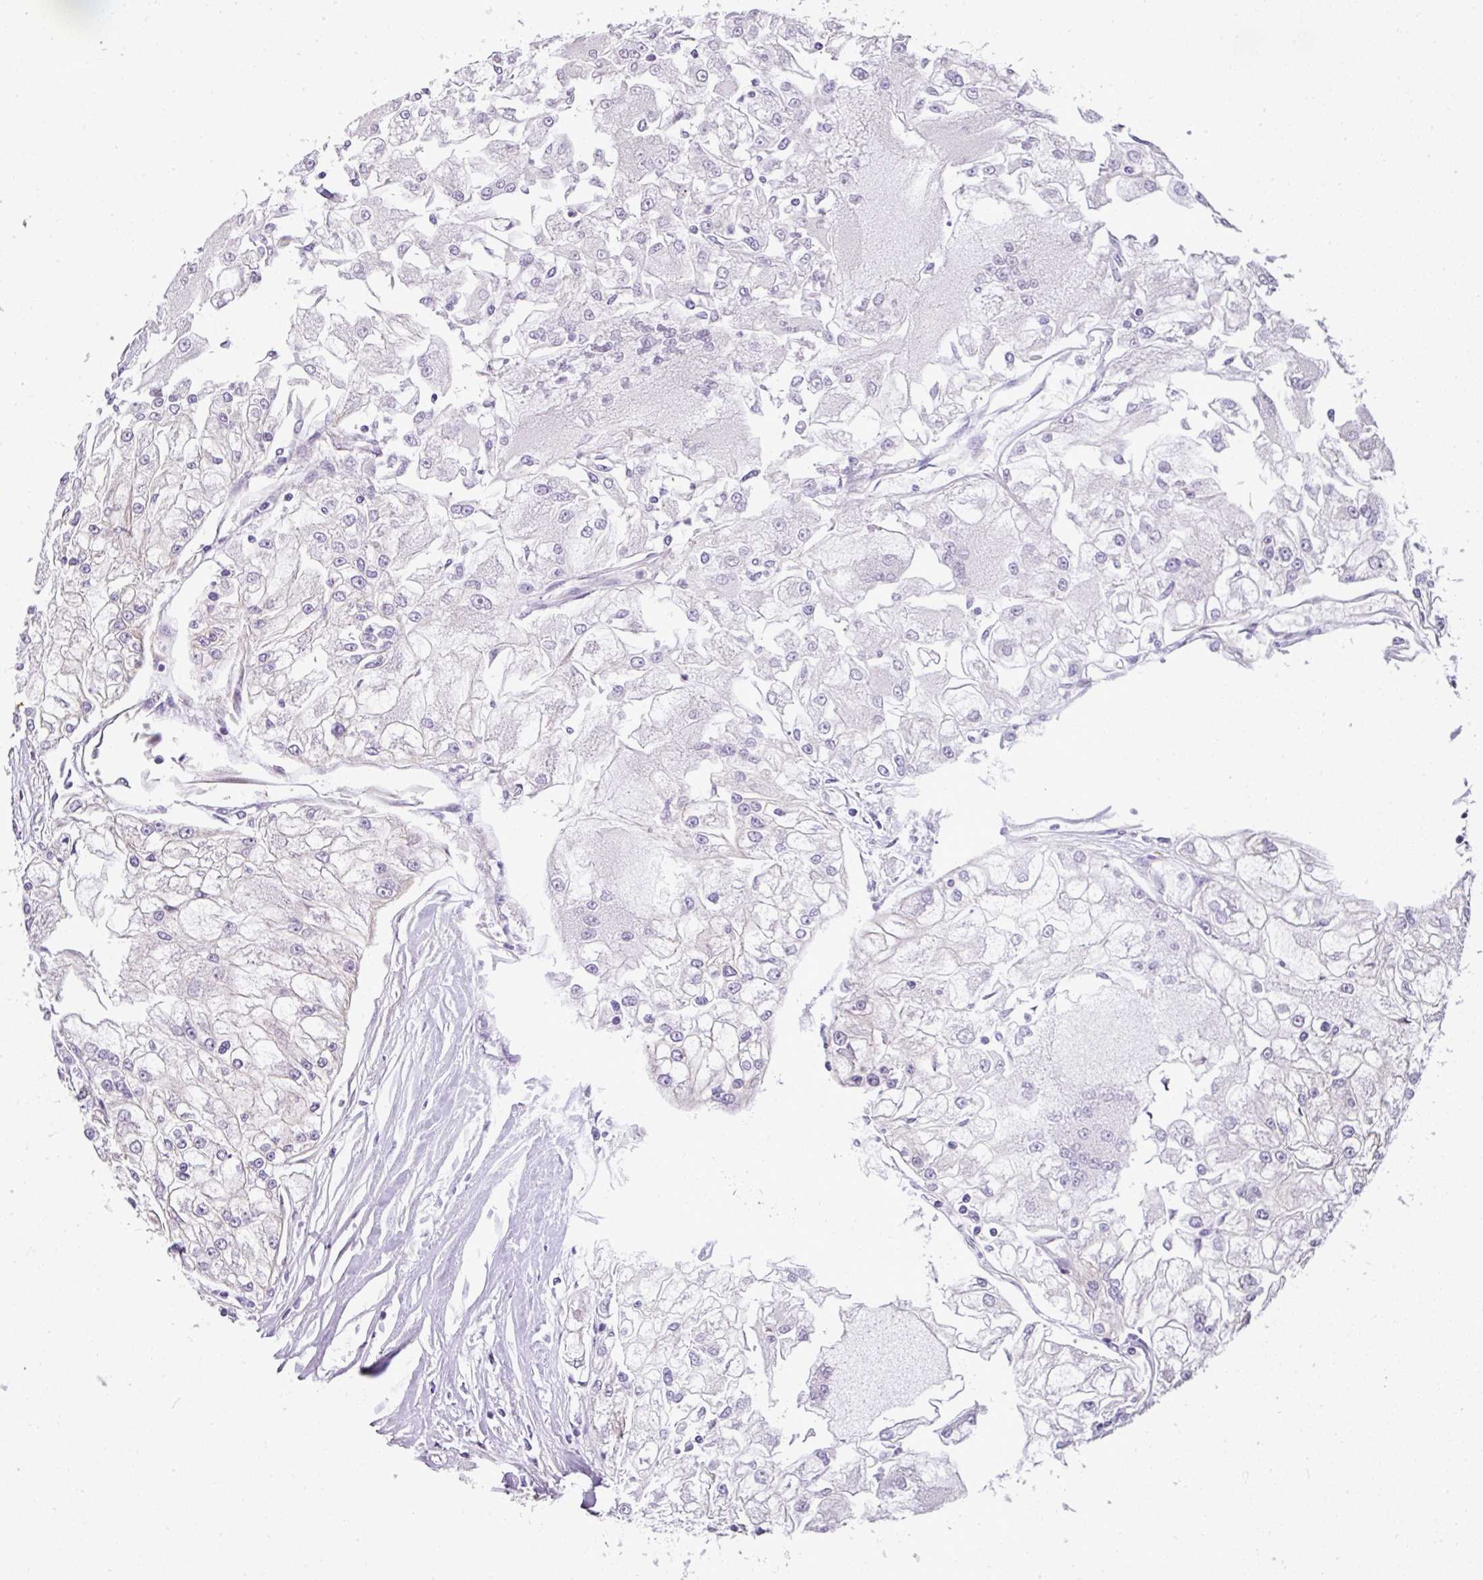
{"staining": {"intensity": "negative", "quantity": "none", "location": "none"}, "tissue": "renal cancer", "cell_type": "Tumor cells", "image_type": "cancer", "snomed": [{"axis": "morphology", "description": "Adenocarcinoma, NOS"}, {"axis": "topography", "description": "Kidney"}], "caption": "Photomicrograph shows no significant protein positivity in tumor cells of renal cancer (adenocarcinoma). Brightfield microscopy of IHC stained with DAB (brown) and hematoxylin (blue), captured at high magnification.", "gene": "OR11H4", "patient": {"sex": "female", "age": 72}}